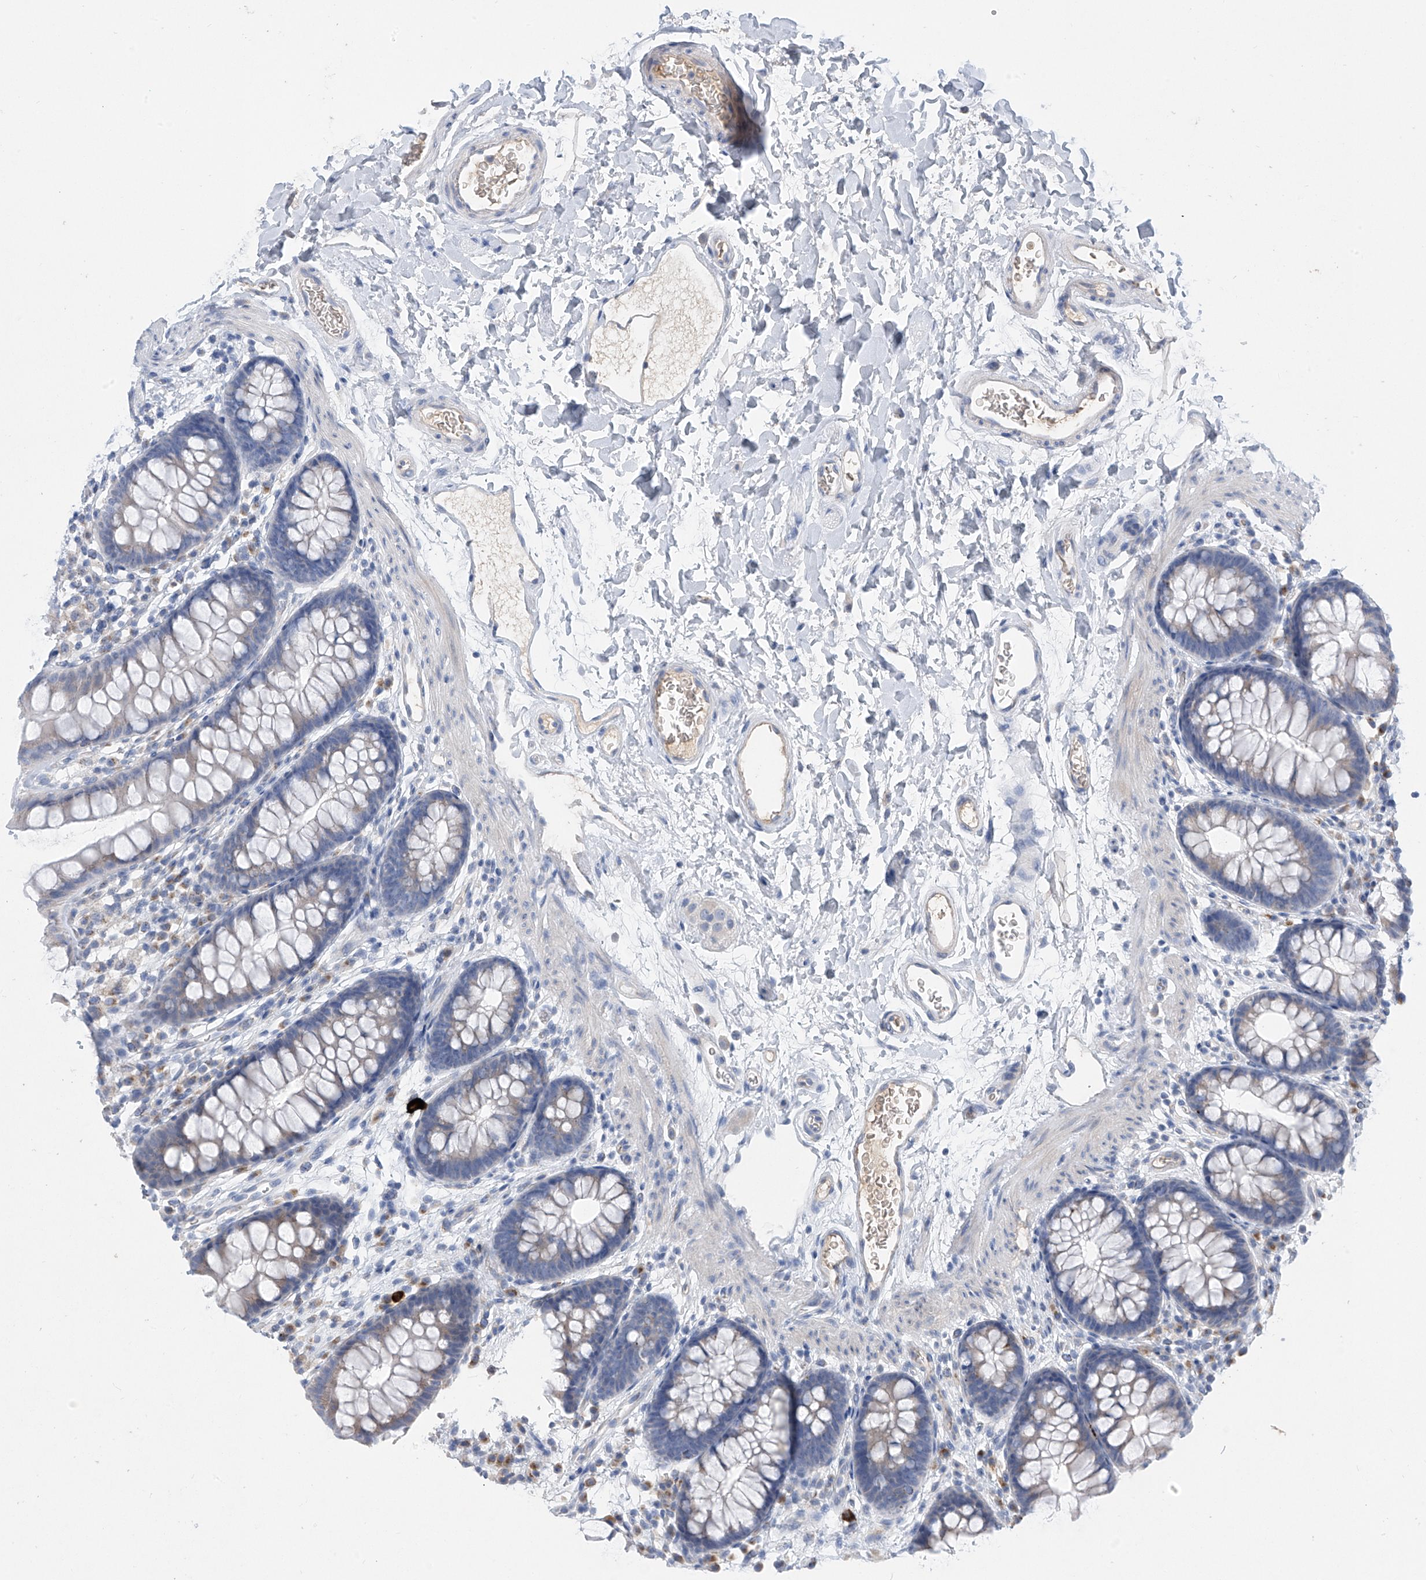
{"staining": {"intensity": "negative", "quantity": "none", "location": "none"}, "tissue": "colon", "cell_type": "Endothelial cells", "image_type": "normal", "snomed": [{"axis": "morphology", "description": "Normal tissue, NOS"}, {"axis": "topography", "description": "Colon"}], "caption": "Human colon stained for a protein using IHC reveals no staining in endothelial cells.", "gene": "SLCO4A1", "patient": {"sex": "female", "age": 62}}